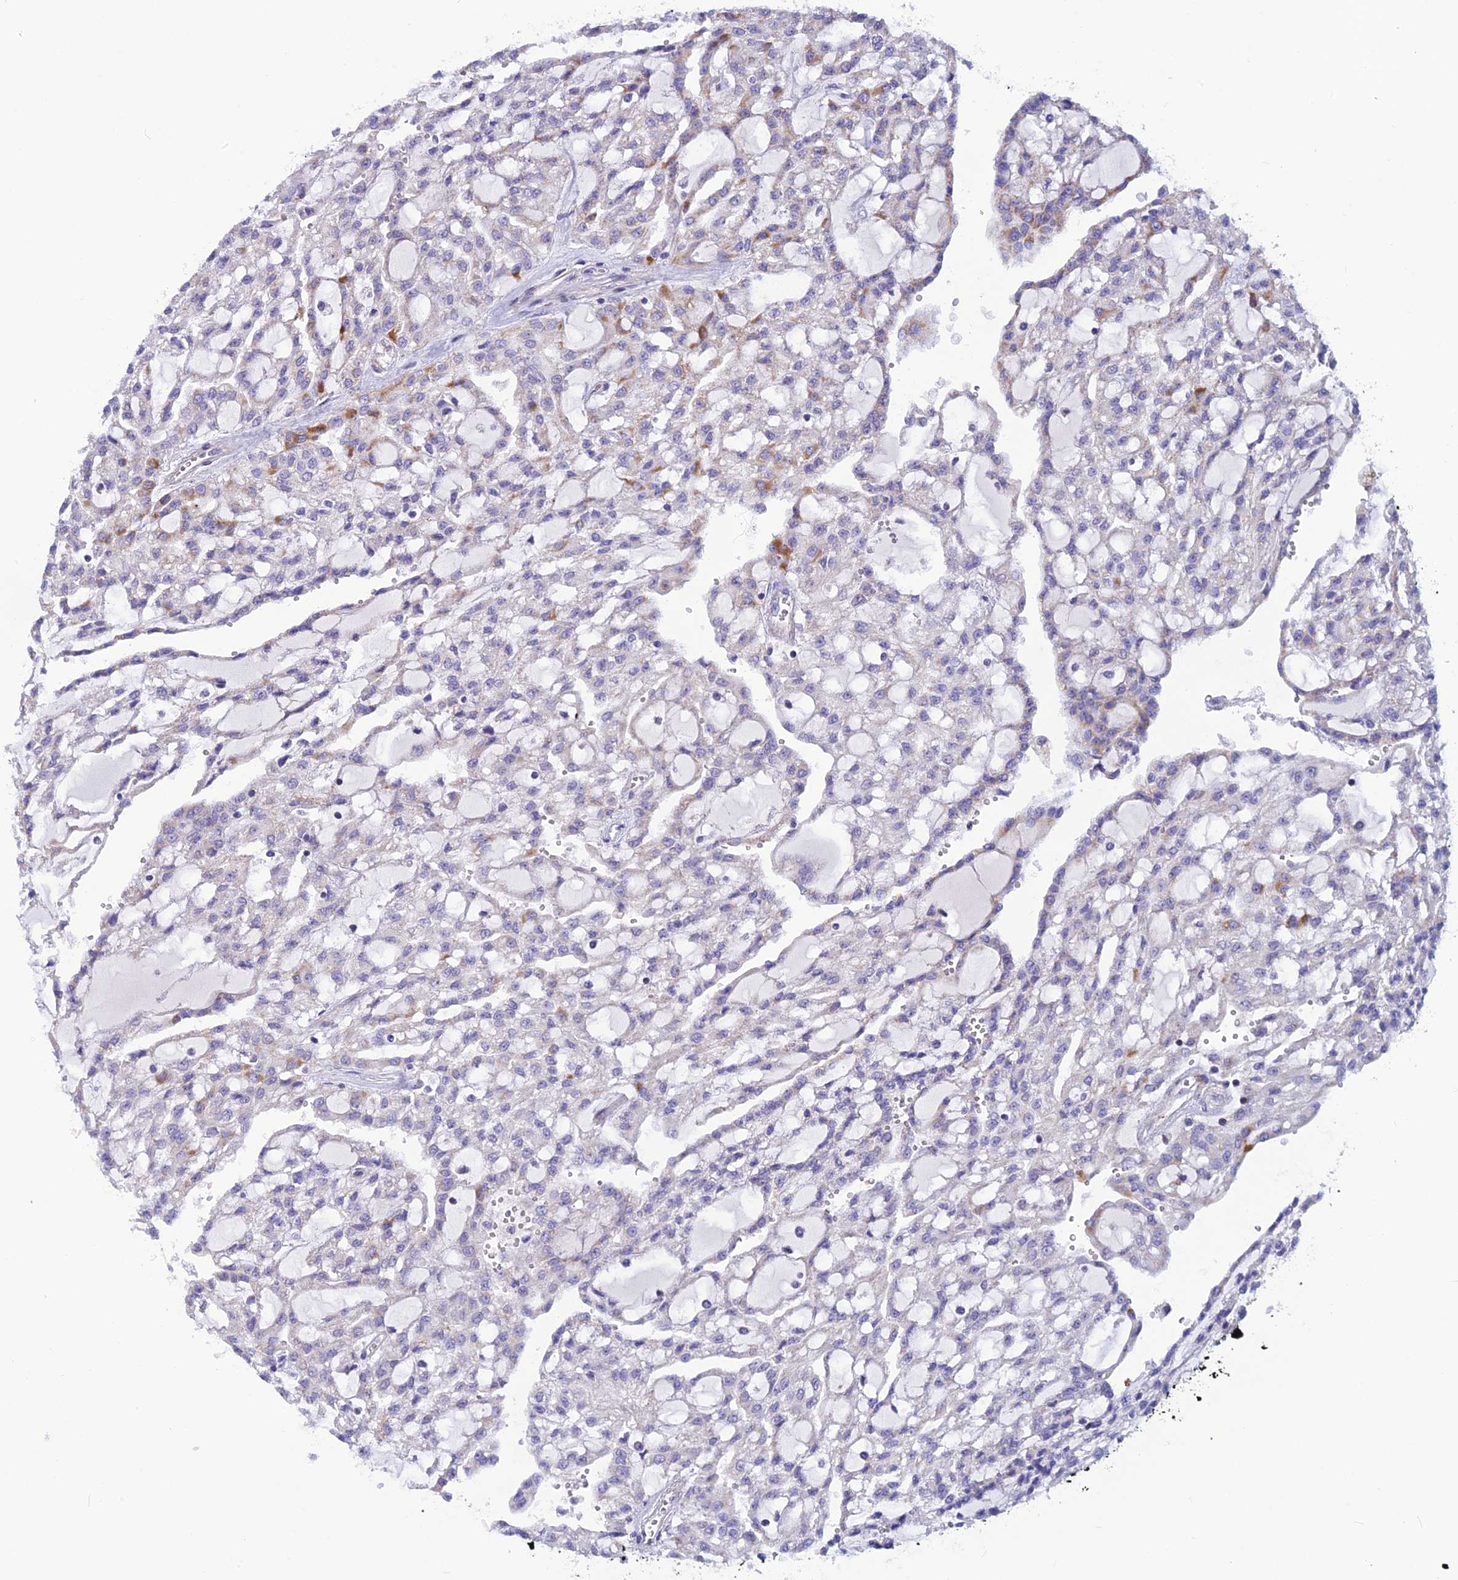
{"staining": {"intensity": "negative", "quantity": "none", "location": "none"}, "tissue": "renal cancer", "cell_type": "Tumor cells", "image_type": "cancer", "snomed": [{"axis": "morphology", "description": "Adenocarcinoma, NOS"}, {"axis": "topography", "description": "Kidney"}], "caption": "There is no significant expression in tumor cells of renal cancer.", "gene": "POMGNT1", "patient": {"sex": "male", "age": 63}}